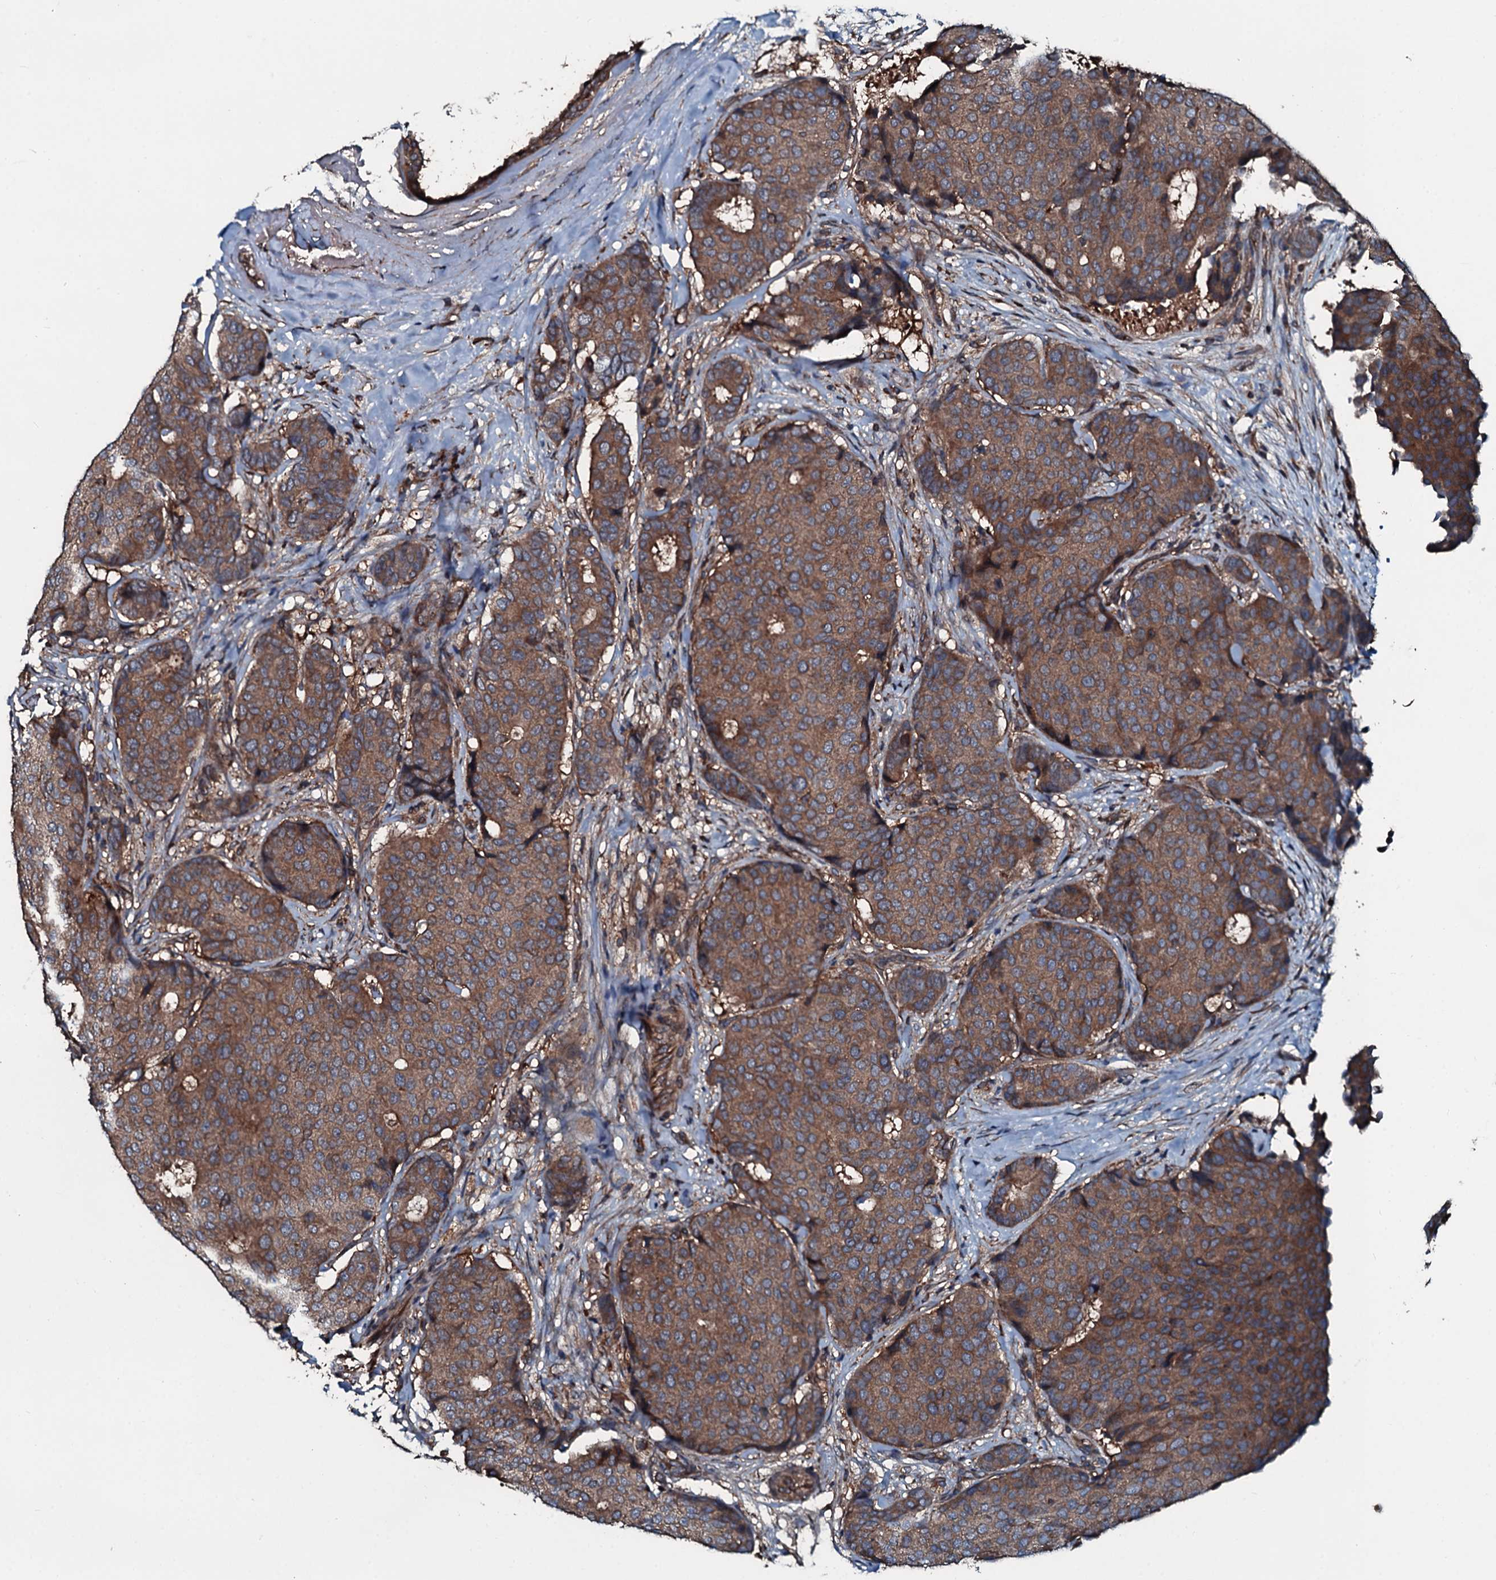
{"staining": {"intensity": "moderate", "quantity": ">75%", "location": "cytoplasmic/membranous"}, "tissue": "breast cancer", "cell_type": "Tumor cells", "image_type": "cancer", "snomed": [{"axis": "morphology", "description": "Duct carcinoma"}, {"axis": "topography", "description": "Breast"}], "caption": "Moderate cytoplasmic/membranous staining for a protein is appreciated in approximately >75% of tumor cells of breast intraductal carcinoma using IHC.", "gene": "AARS1", "patient": {"sex": "female", "age": 75}}